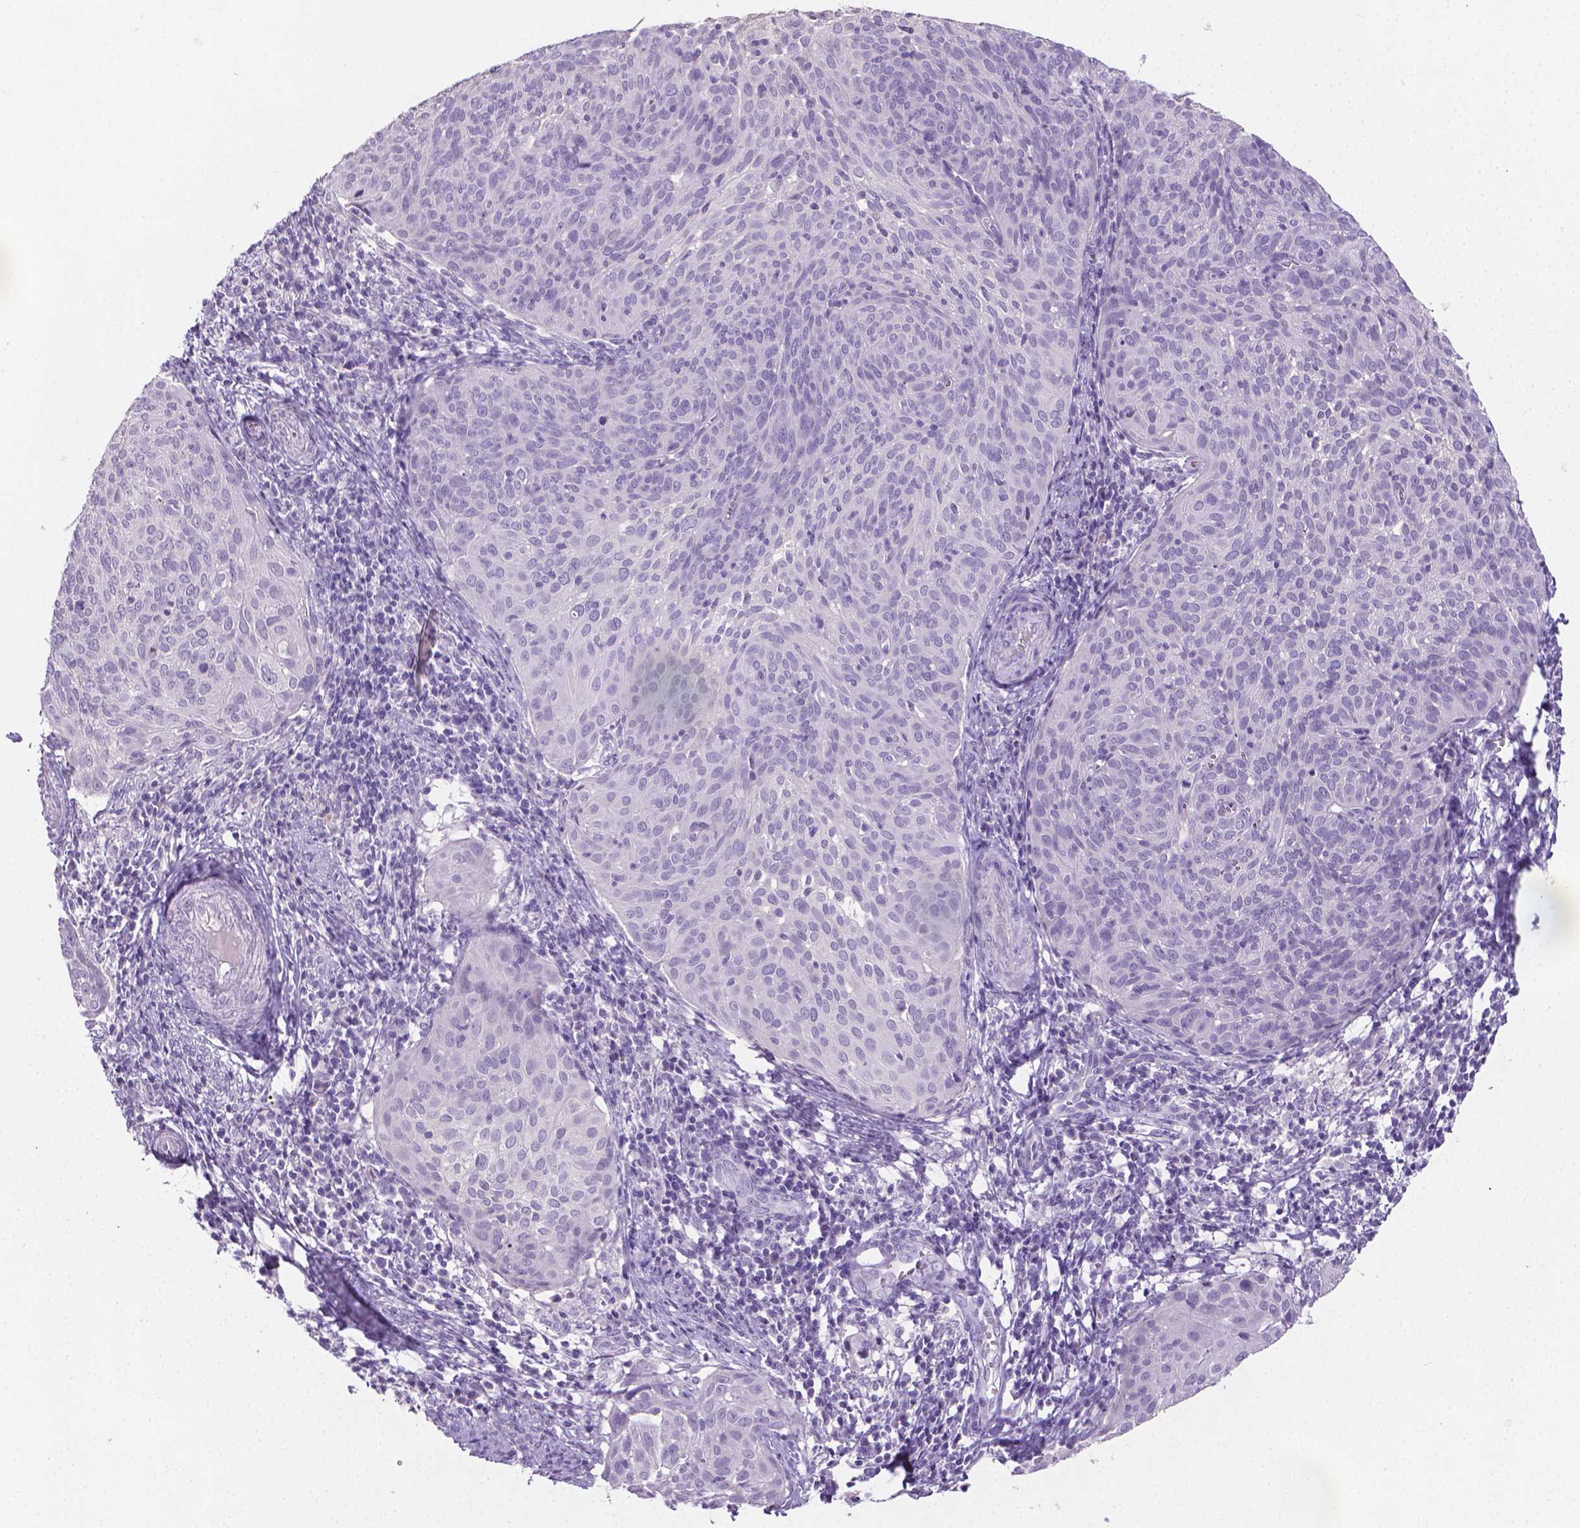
{"staining": {"intensity": "negative", "quantity": "none", "location": "none"}, "tissue": "cervical cancer", "cell_type": "Tumor cells", "image_type": "cancer", "snomed": [{"axis": "morphology", "description": "Squamous cell carcinoma, NOS"}, {"axis": "topography", "description": "Cervix"}], "caption": "DAB (3,3'-diaminobenzidine) immunohistochemical staining of cervical cancer (squamous cell carcinoma) reveals no significant staining in tumor cells. (Brightfield microscopy of DAB immunohistochemistry (IHC) at high magnification).", "gene": "XPNPEP2", "patient": {"sex": "female", "age": 39}}